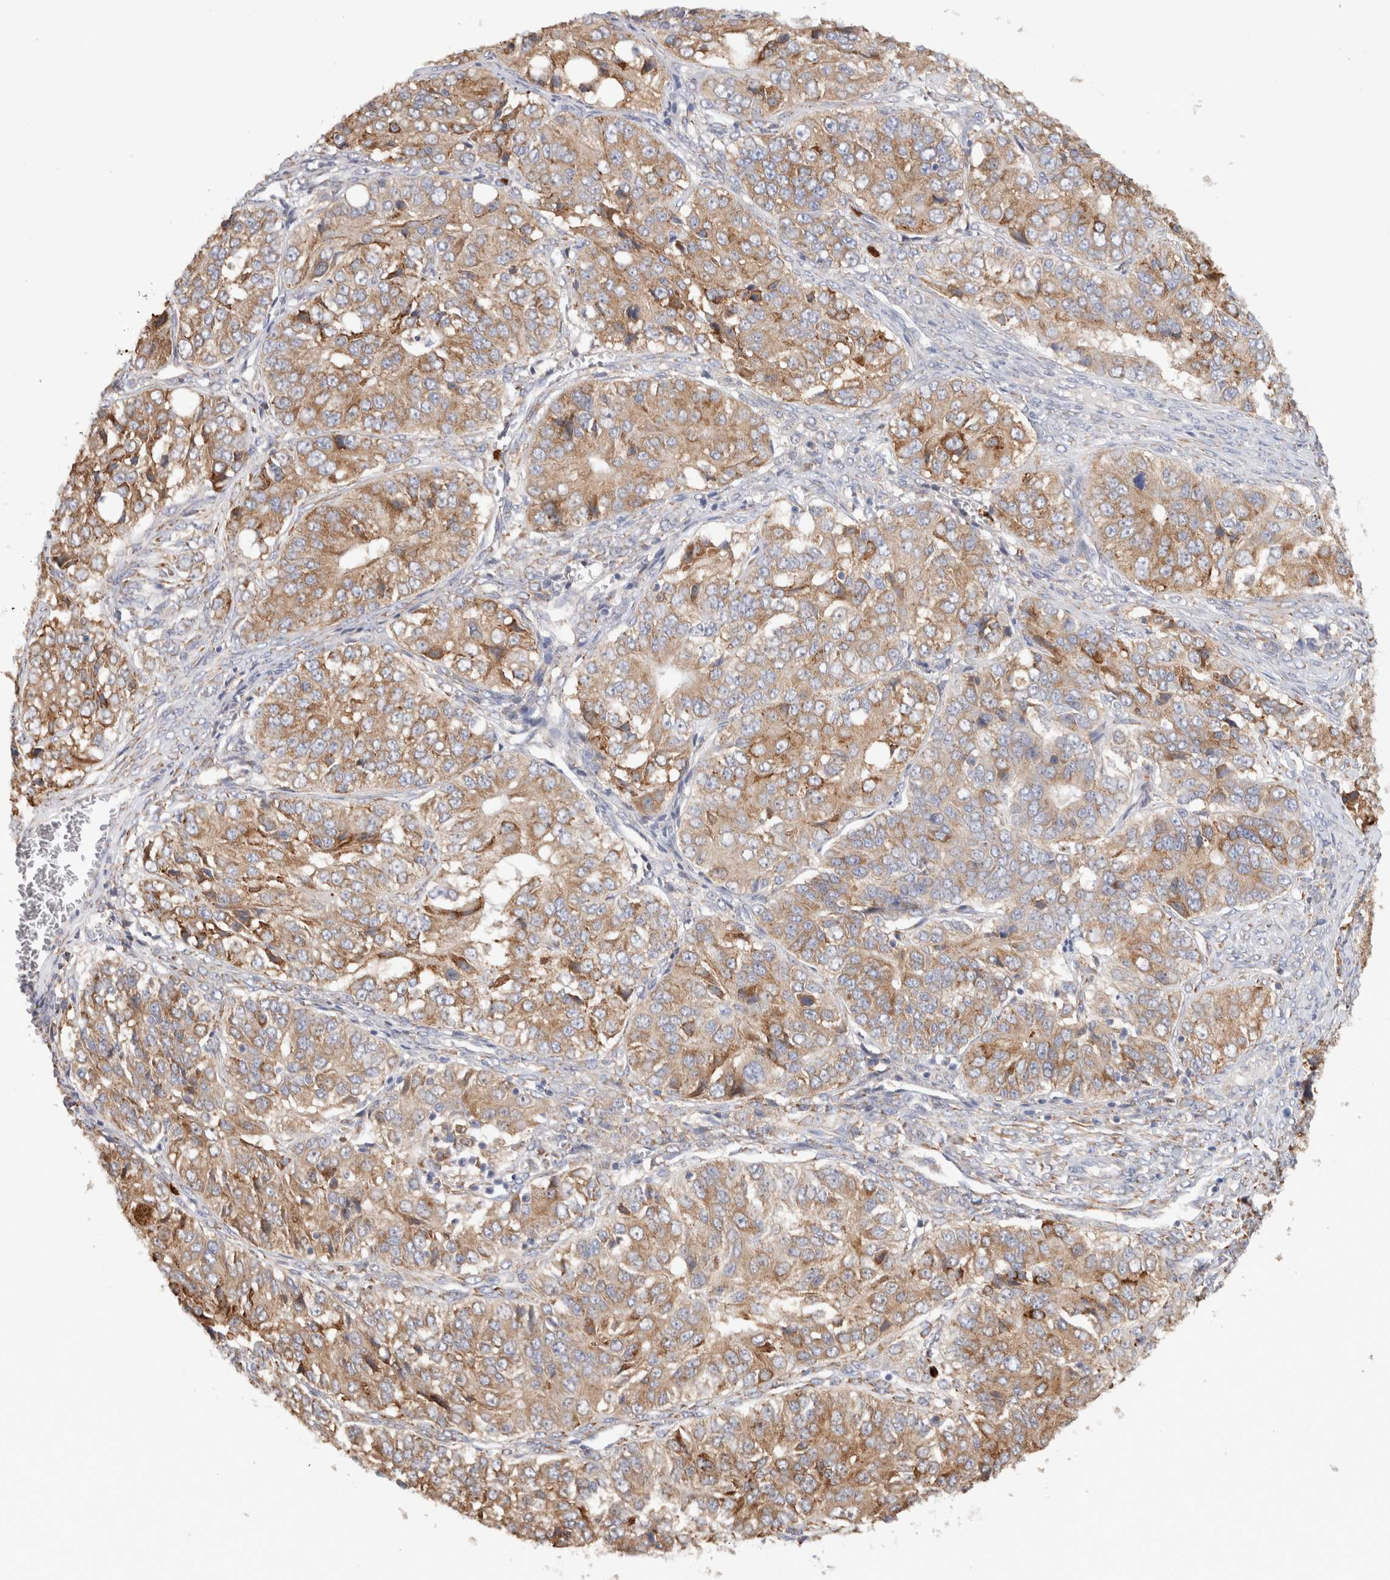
{"staining": {"intensity": "moderate", "quantity": ">75%", "location": "cytoplasmic/membranous"}, "tissue": "ovarian cancer", "cell_type": "Tumor cells", "image_type": "cancer", "snomed": [{"axis": "morphology", "description": "Carcinoma, endometroid"}, {"axis": "topography", "description": "Ovary"}], "caption": "Moderate cytoplasmic/membranous expression is identified in about >75% of tumor cells in ovarian endometroid carcinoma.", "gene": "P4HA1", "patient": {"sex": "female", "age": 51}}